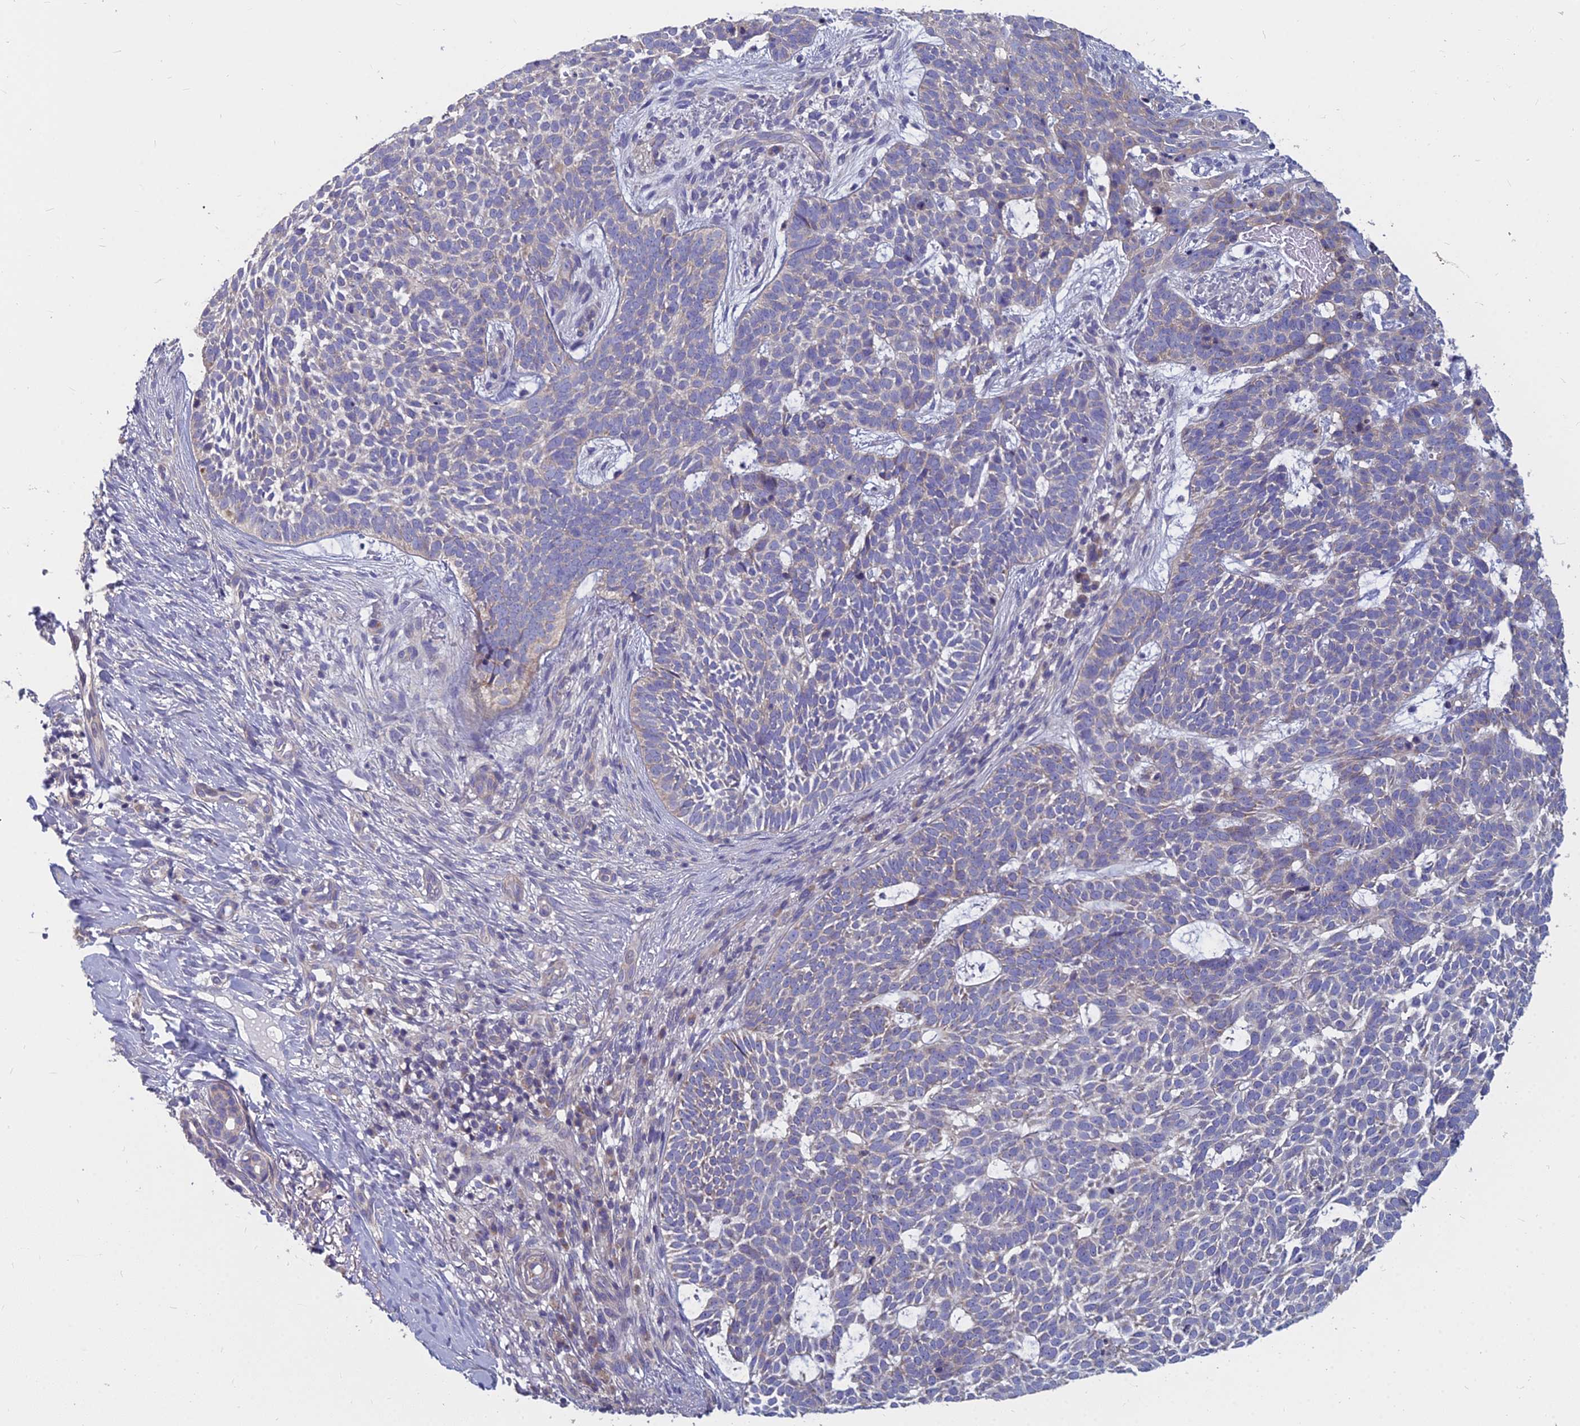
{"staining": {"intensity": "negative", "quantity": "none", "location": "none"}, "tissue": "skin cancer", "cell_type": "Tumor cells", "image_type": "cancer", "snomed": [{"axis": "morphology", "description": "Basal cell carcinoma"}, {"axis": "topography", "description": "Skin"}], "caption": "Immunohistochemistry image of neoplastic tissue: human basal cell carcinoma (skin) stained with DAB (3,3'-diaminobenzidine) reveals no significant protein expression in tumor cells.", "gene": "COX20", "patient": {"sex": "female", "age": 78}}